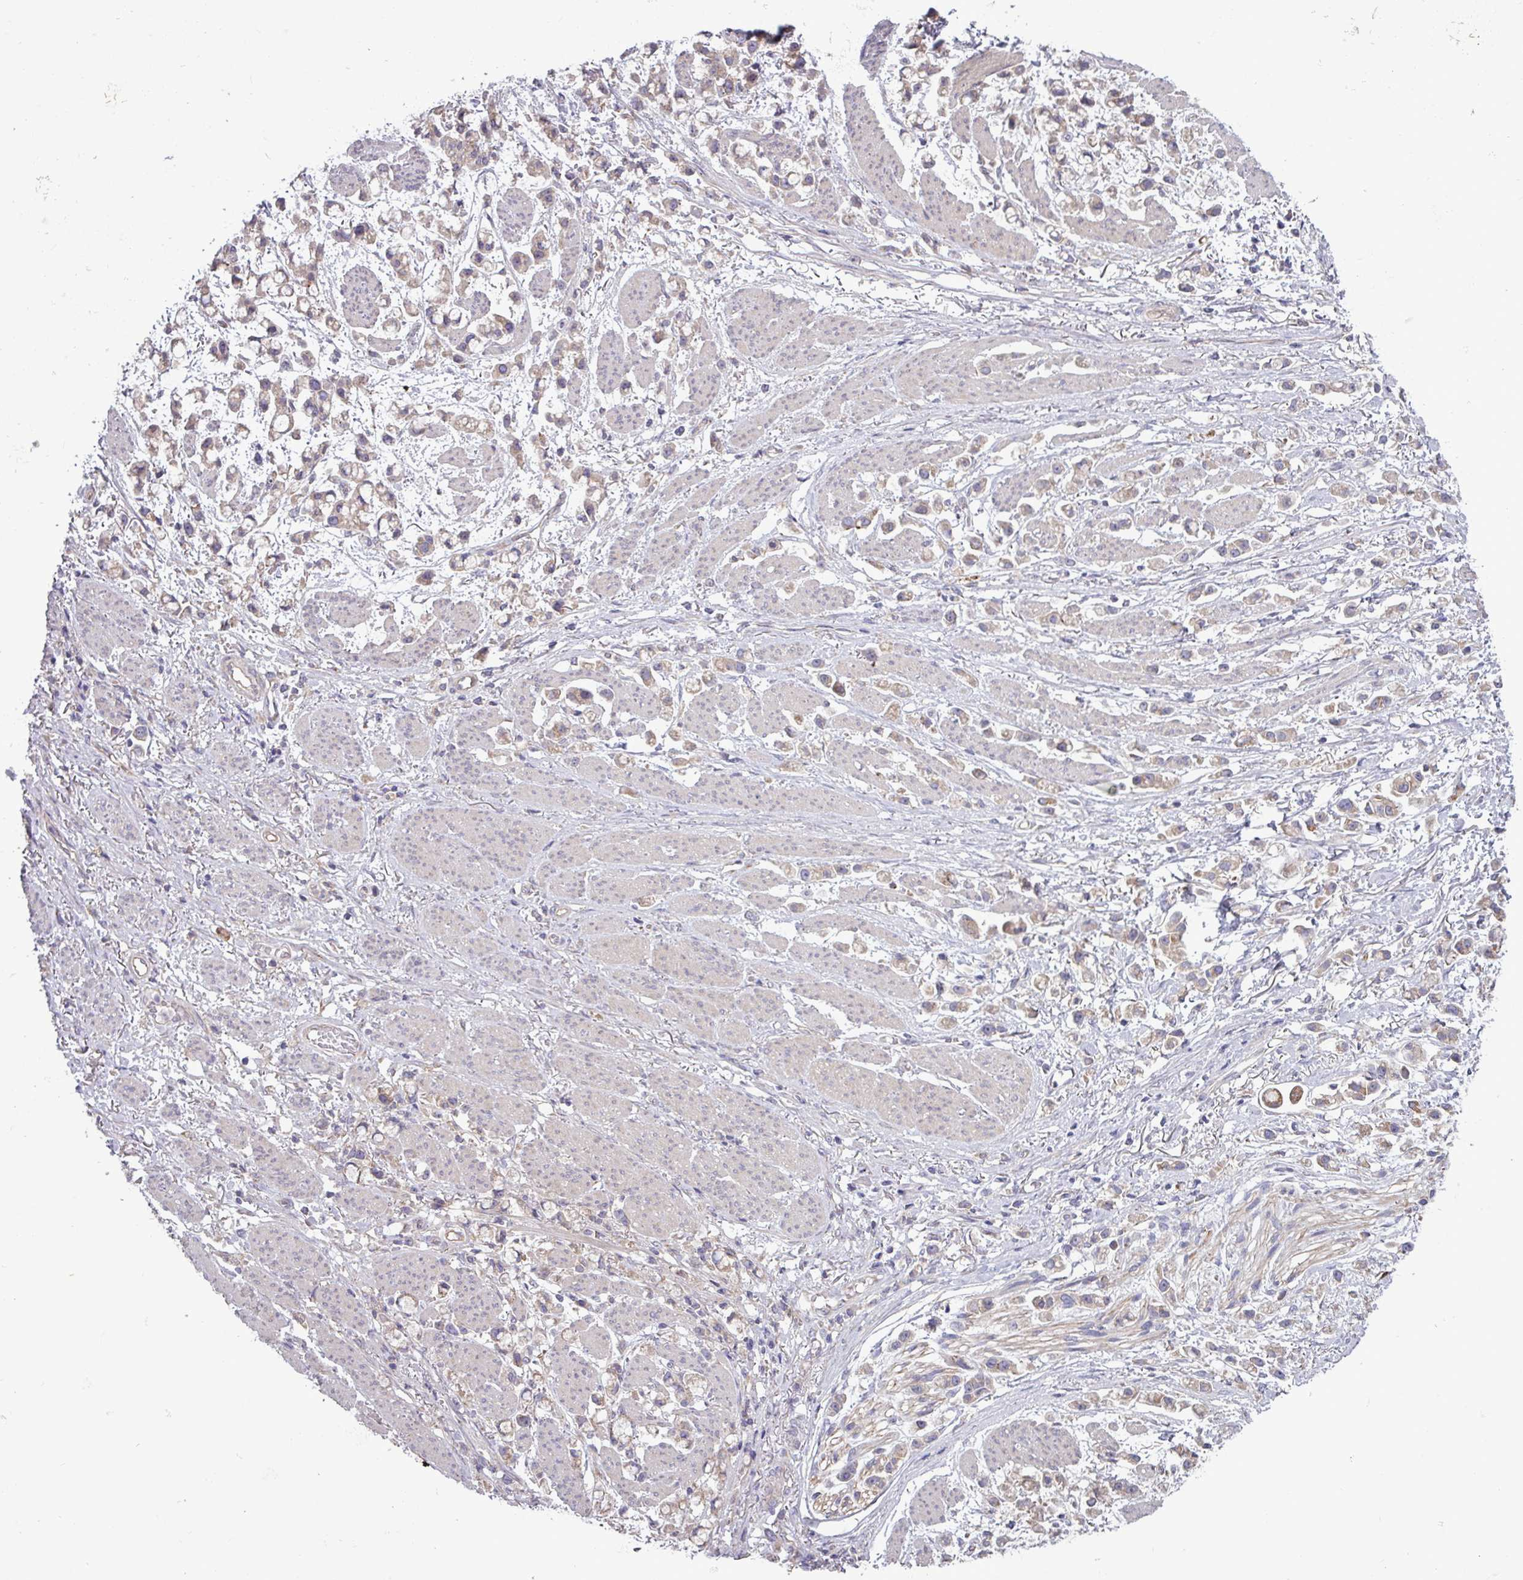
{"staining": {"intensity": "weak", "quantity": "25%-75%", "location": "cytoplasmic/membranous"}, "tissue": "stomach cancer", "cell_type": "Tumor cells", "image_type": "cancer", "snomed": [{"axis": "morphology", "description": "Adenocarcinoma, NOS"}, {"axis": "topography", "description": "Stomach"}], "caption": "This histopathology image reveals stomach adenocarcinoma stained with IHC to label a protein in brown. The cytoplasmic/membranous of tumor cells show weak positivity for the protein. Nuclei are counter-stained blue.", "gene": "PLIN2", "patient": {"sex": "female", "age": 81}}